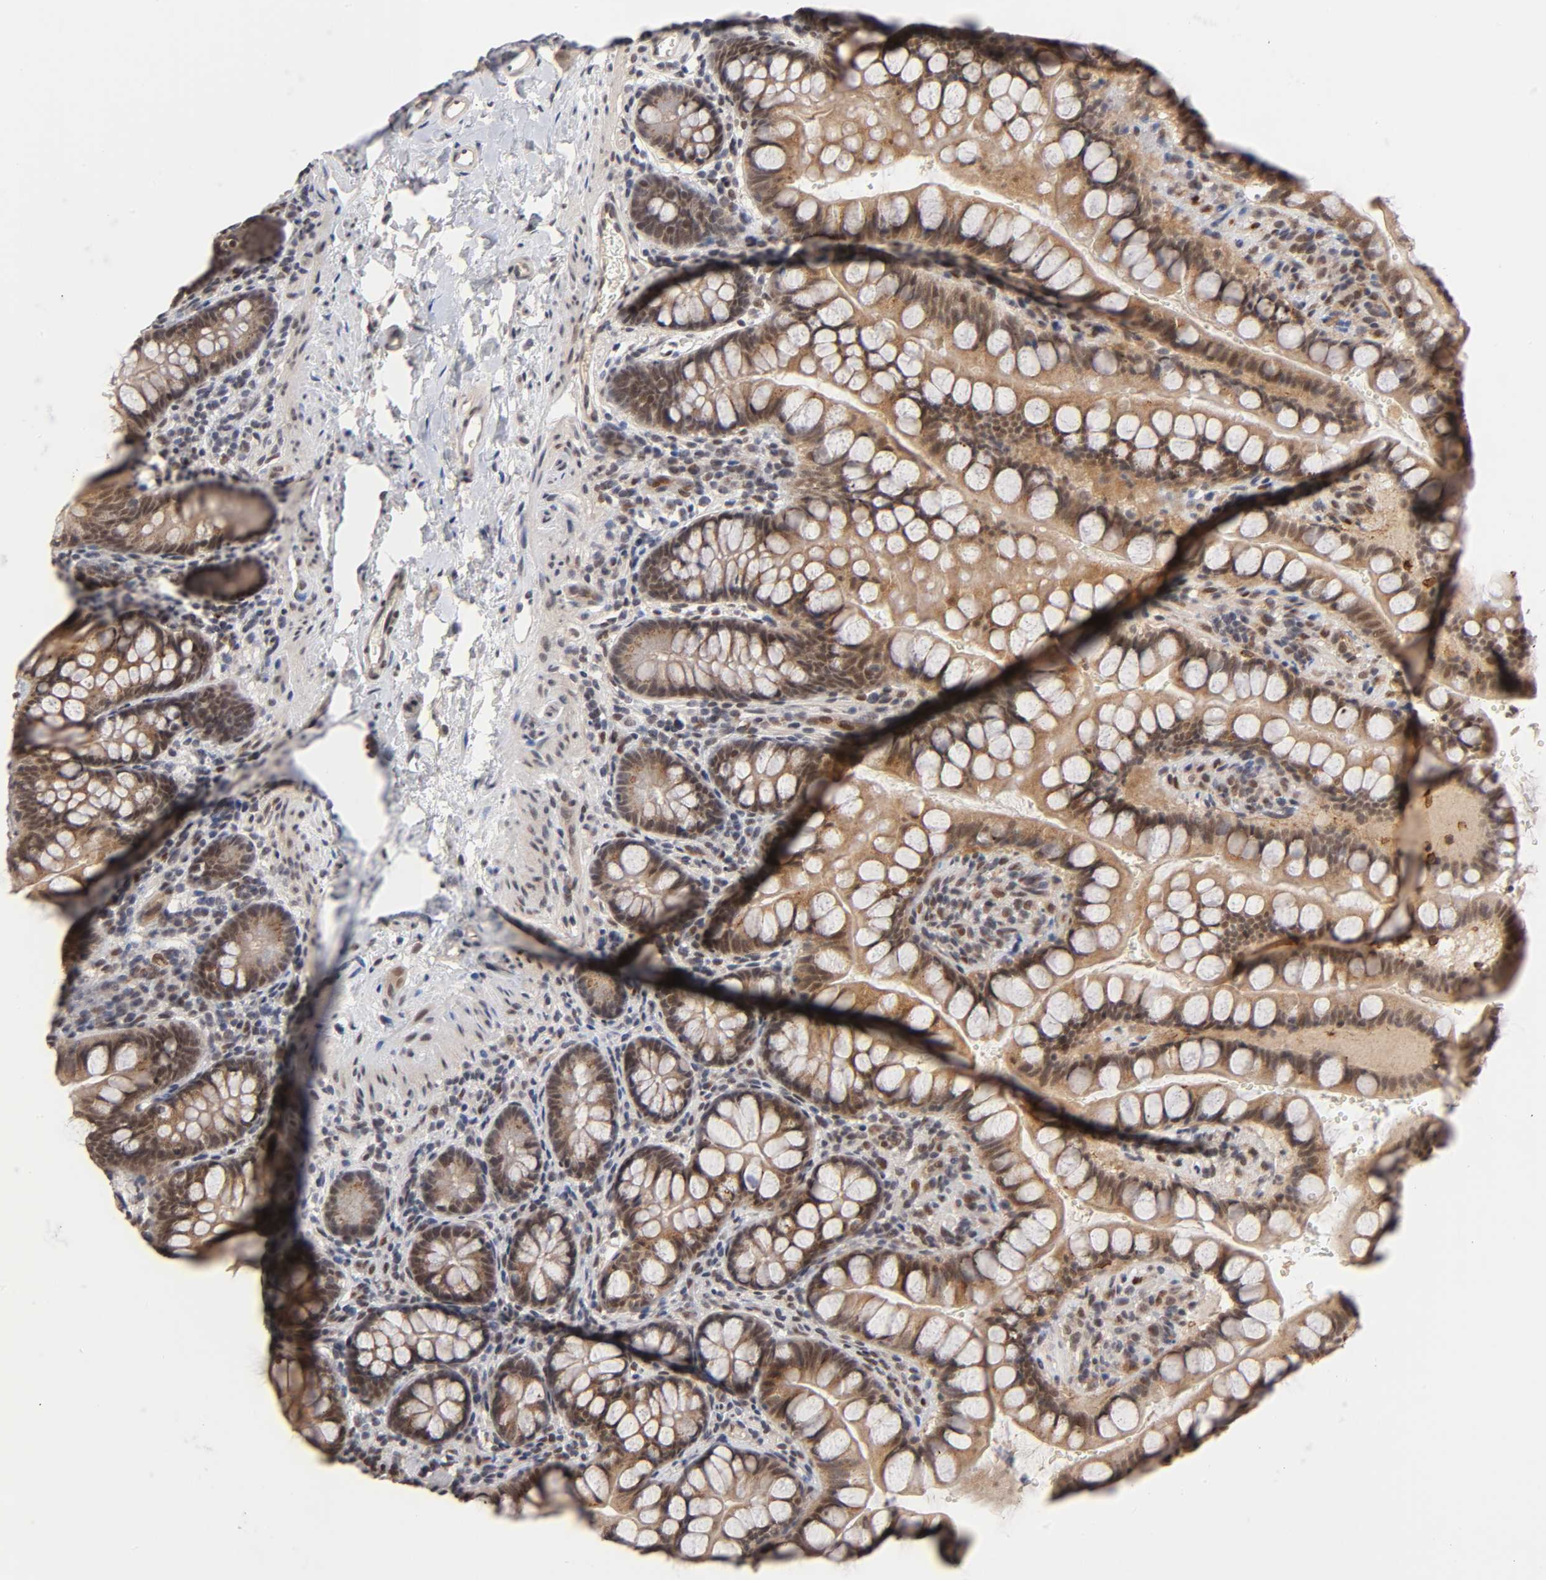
{"staining": {"intensity": "moderate", "quantity": ">75%", "location": "cytoplasmic/membranous,nuclear"}, "tissue": "small intestine", "cell_type": "Glandular cells", "image_type": "normal", "snomed": [{"axis": "morphology", "description": "Normal tissue, NOS"}, {"axis": "topography", "description": "Small intestine"}], "caption": "Immunohistochemistry of benign human small intestine shows medium levels of moderate cytoplasmic/membranous,nuclear staining in about >75% of glandular cells.", "gene": "EP300", "patient": {"sex": "female", "age": 58}}